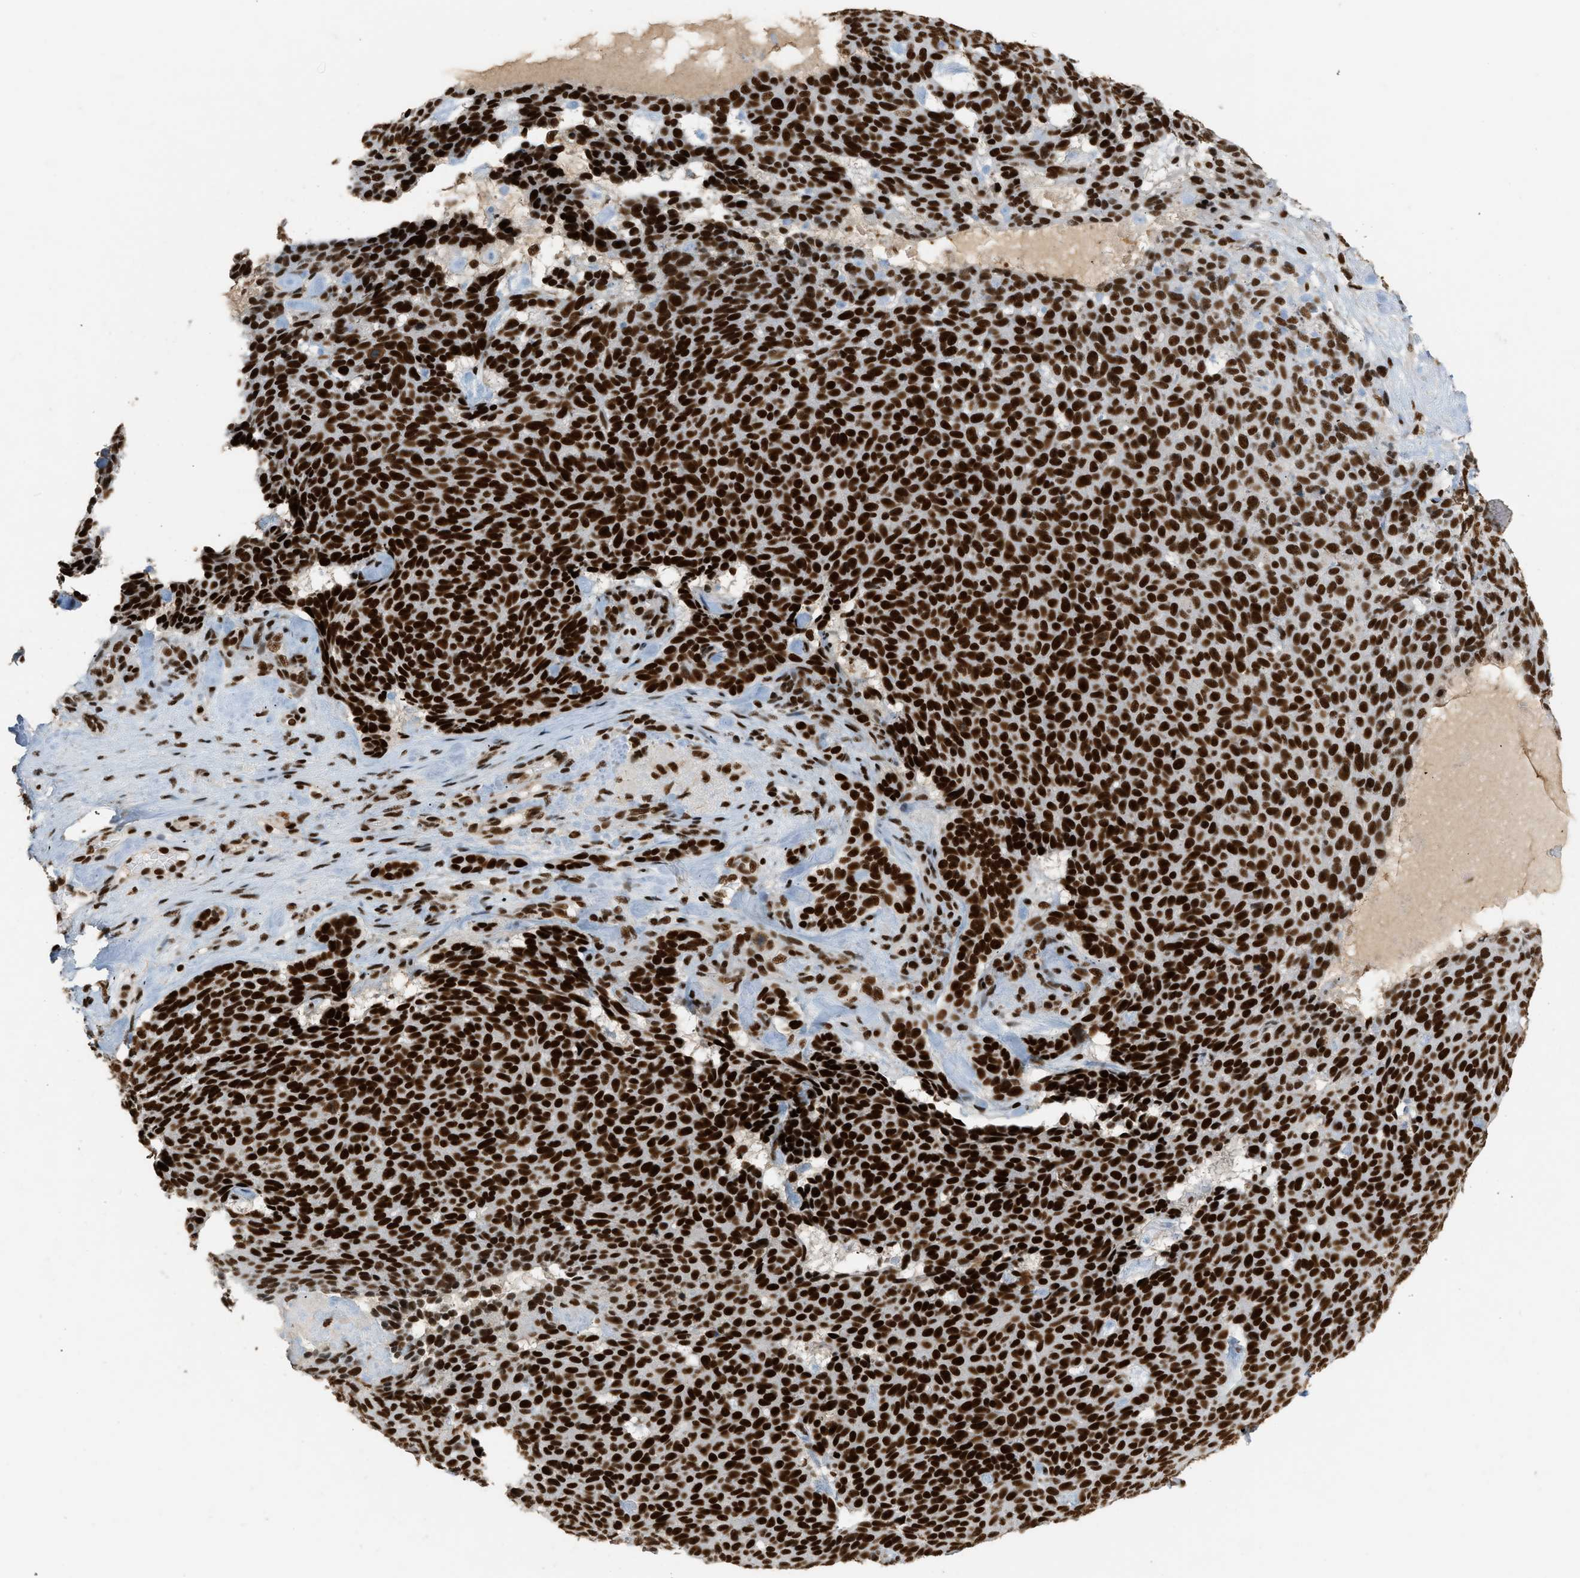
{"staining": {"intensity": "strong", "quantity": ">75%", "location": "nuclear"}, "tissue": "skin cancer", "cell_type": "Tumor cells", "image_type": "cancer", "snomed": [{"axis": "morphology", "description": "Basal cell carcinoma"}, {"axis": "topography", "description": "Skin"}], "caption": "The immunohistochemical stain shows strong nuclear staining in tumor cells of skin cancer (basal cell carcinoma) tissue.", "gene": "SMARCB1", "patient": {"sex": "male", "age": 61}}